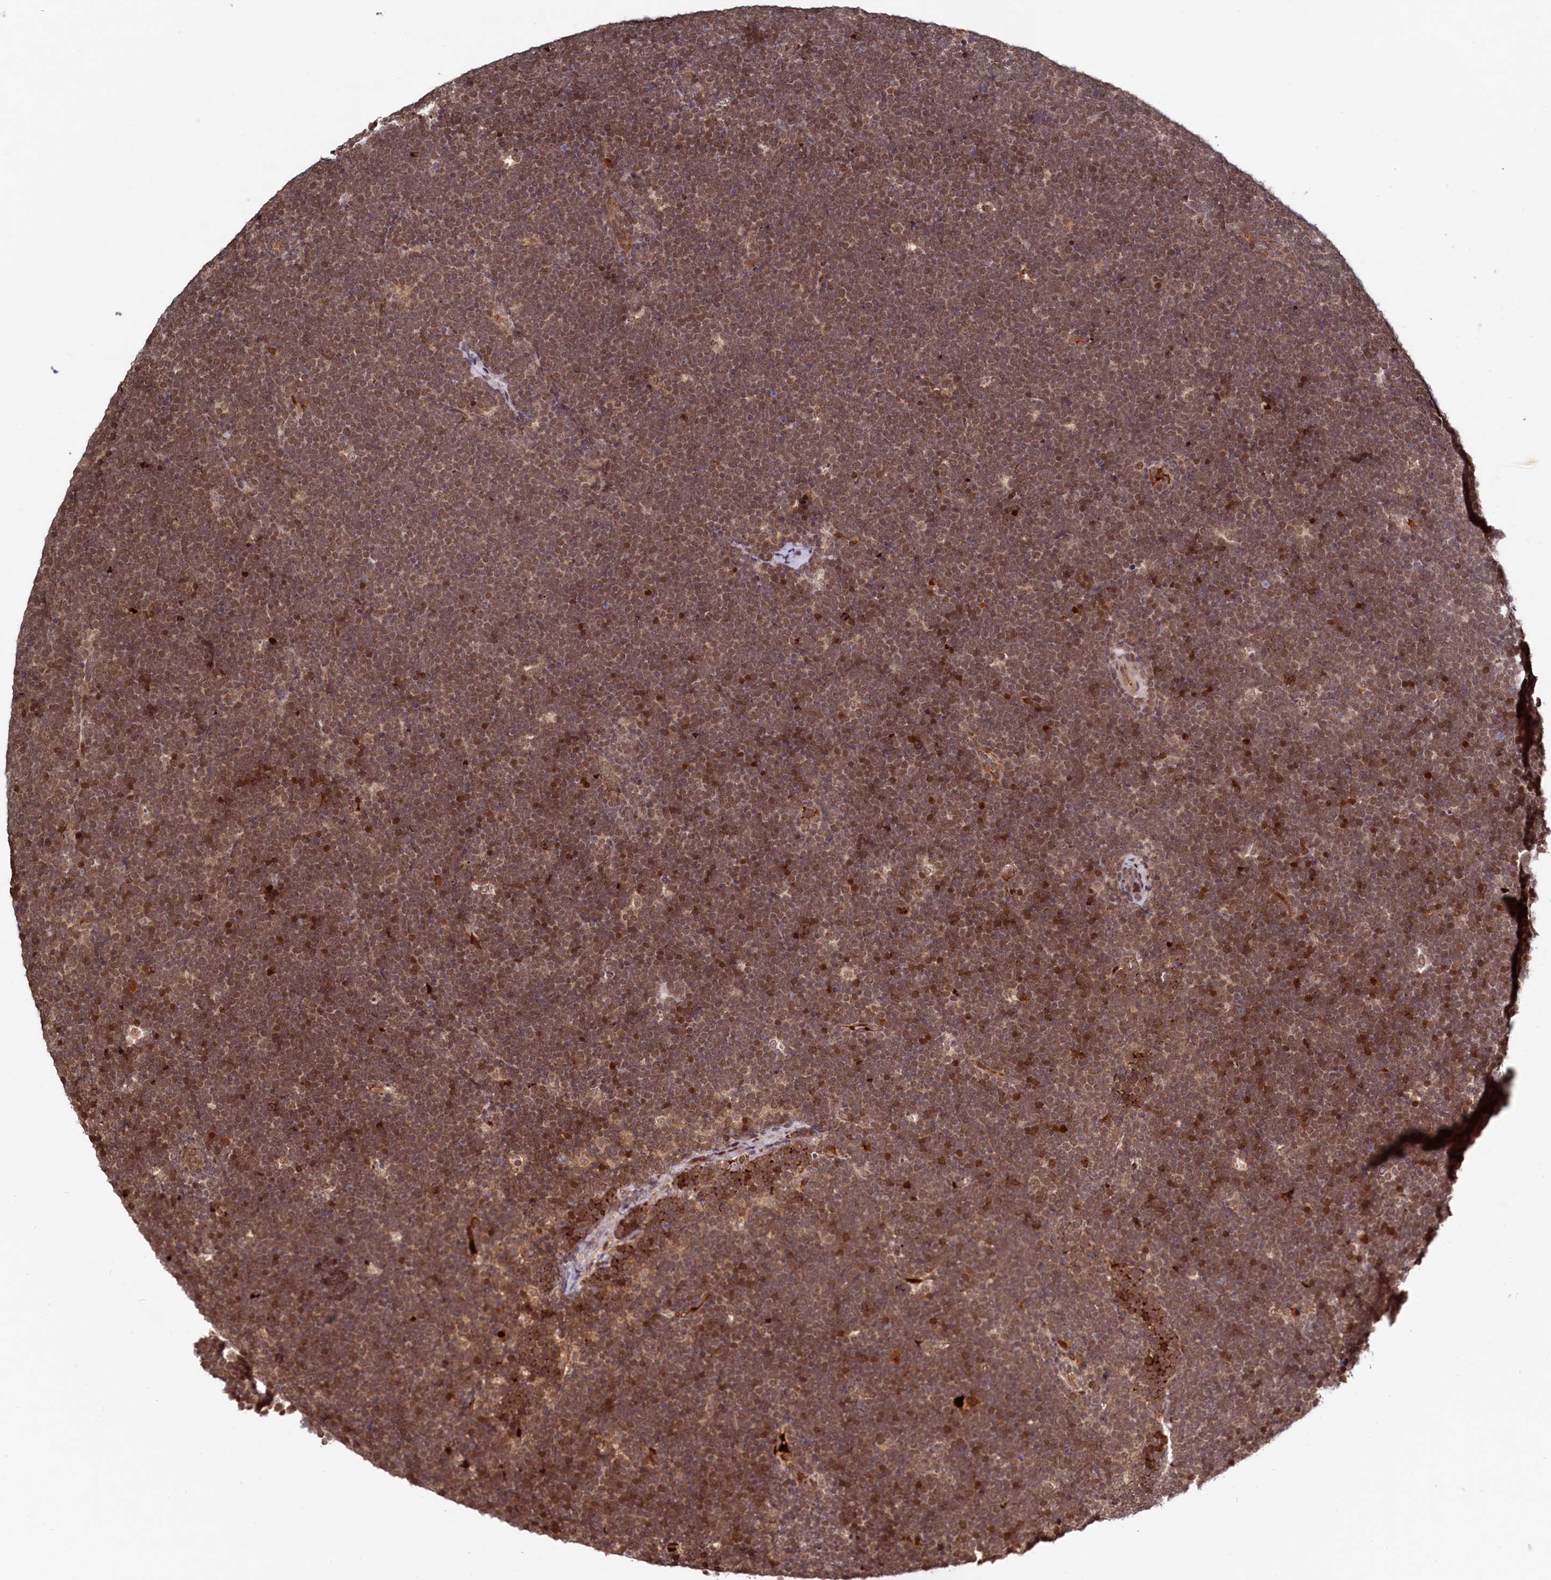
{"staining": {"intensity": "moderate", "quantity": ">75%", "location": "nuclear"}, "tissue": "lymphoma", "cell_type": "Tumor cells", "image_type": "cancer", "snomed": [{"axis": "morphology", "description": "Malignant lymphoma, non-Hodgkin's type, High grade"}, {"axis": "topography", "description": "Lymph node"}], "caption": "Immunohistochemical staining of human lymphoma shows moderate nuclear protein staining in about >75% of tumor cells.", "gene": "TRAPPC4", "patient": {"sex": "male", "age": 13}}